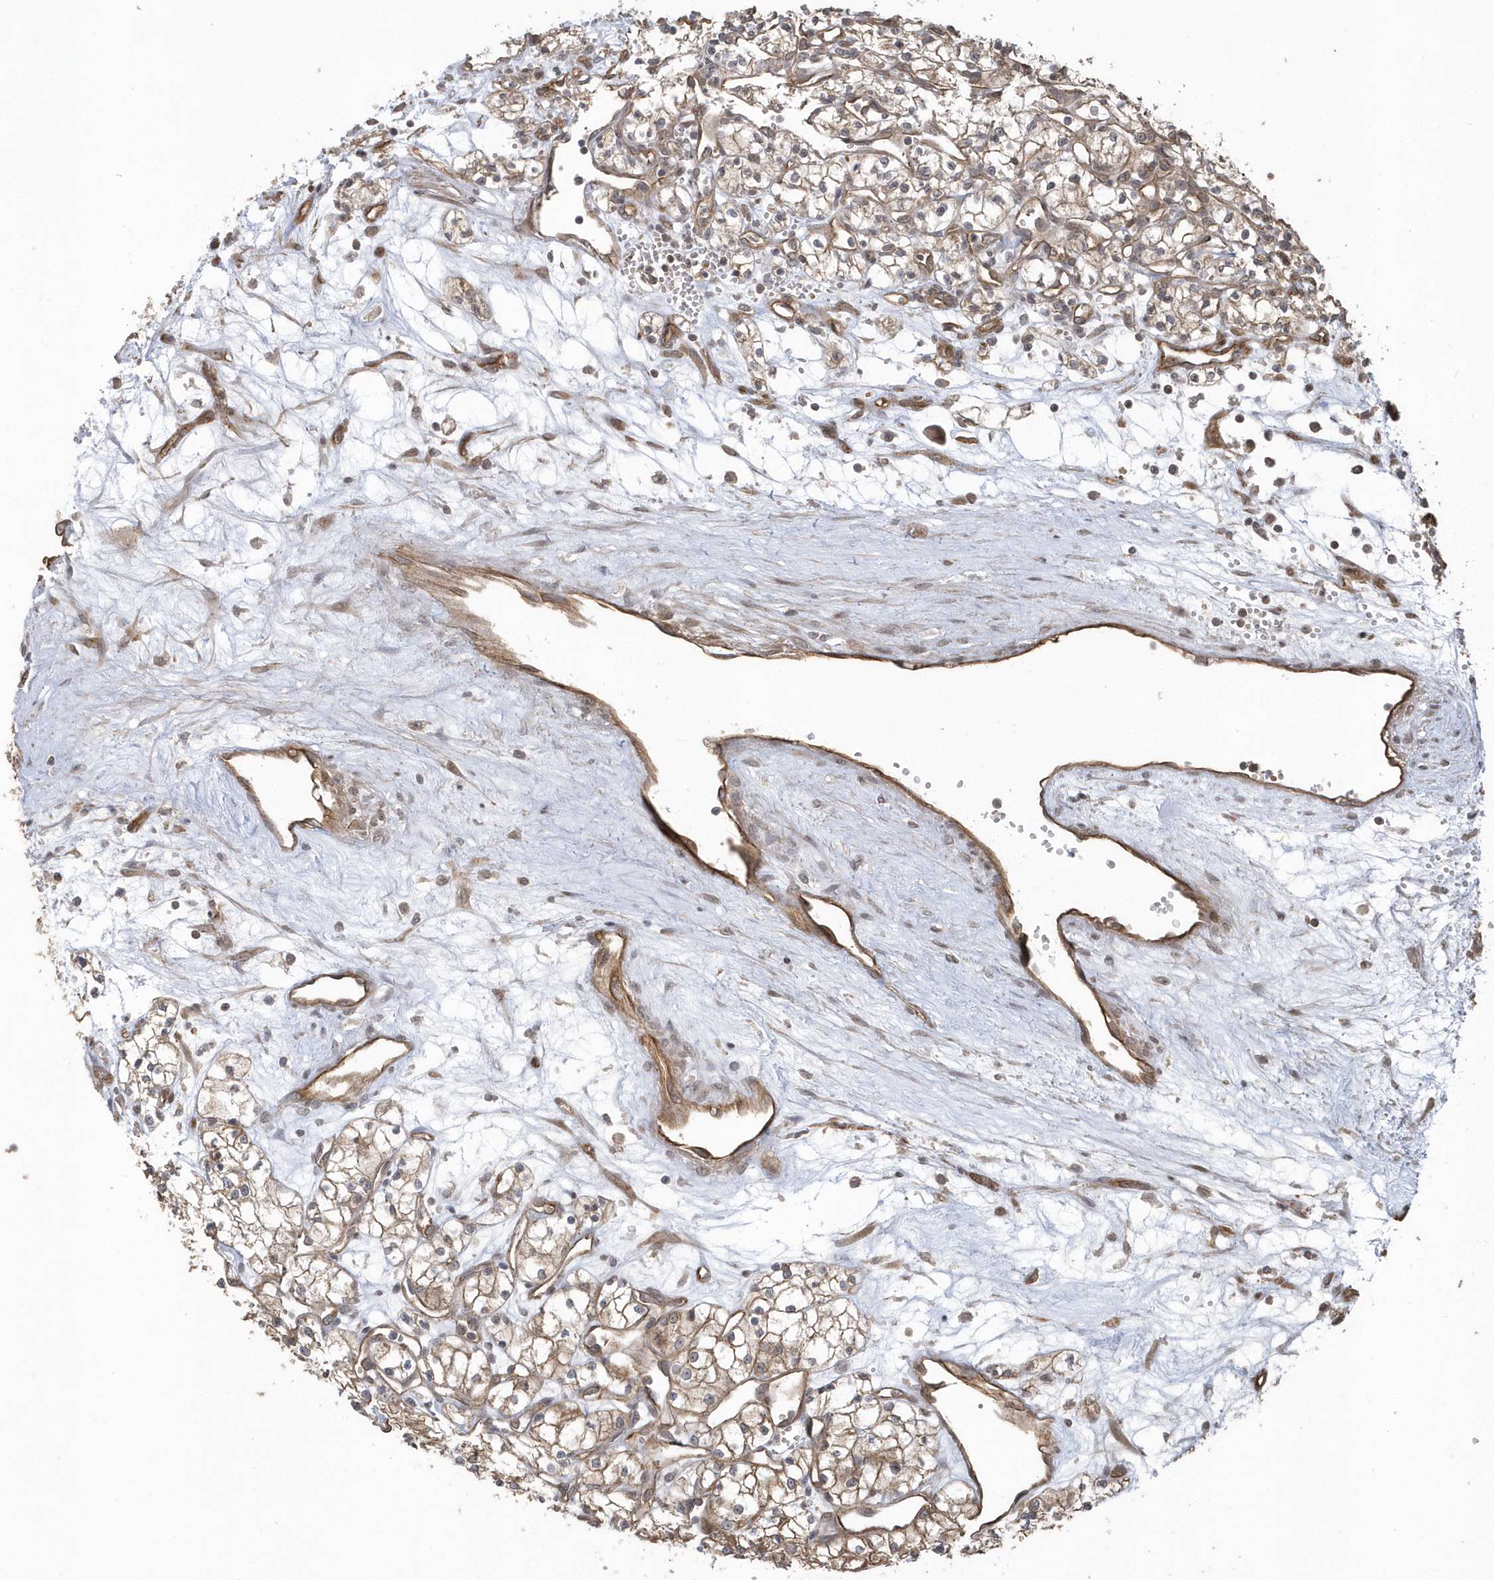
{"staining": {"intensity": "moderate", "quantity": ">75%", "location": "cytoplasmic/membranous"}, "tissue": "renal cancer", "cell_type": "Tumor cells", "image_type": "cancer", "snomed": [{"axis": "morphology", "description": "Adenocarcinoma, NOS"}, {"axis": "topography", "description": "Kidney"}], "caption": "An immunohistochemistry histopathology image of tumor tissue is shown. Protein staining in brown highlights moderate cytoplasmic/membranous positivity in renal cancer (adenocarcinoma) within tumor cells.", "gene": "HERPUD1", "patient": {"sex": "male", "age": 59}}